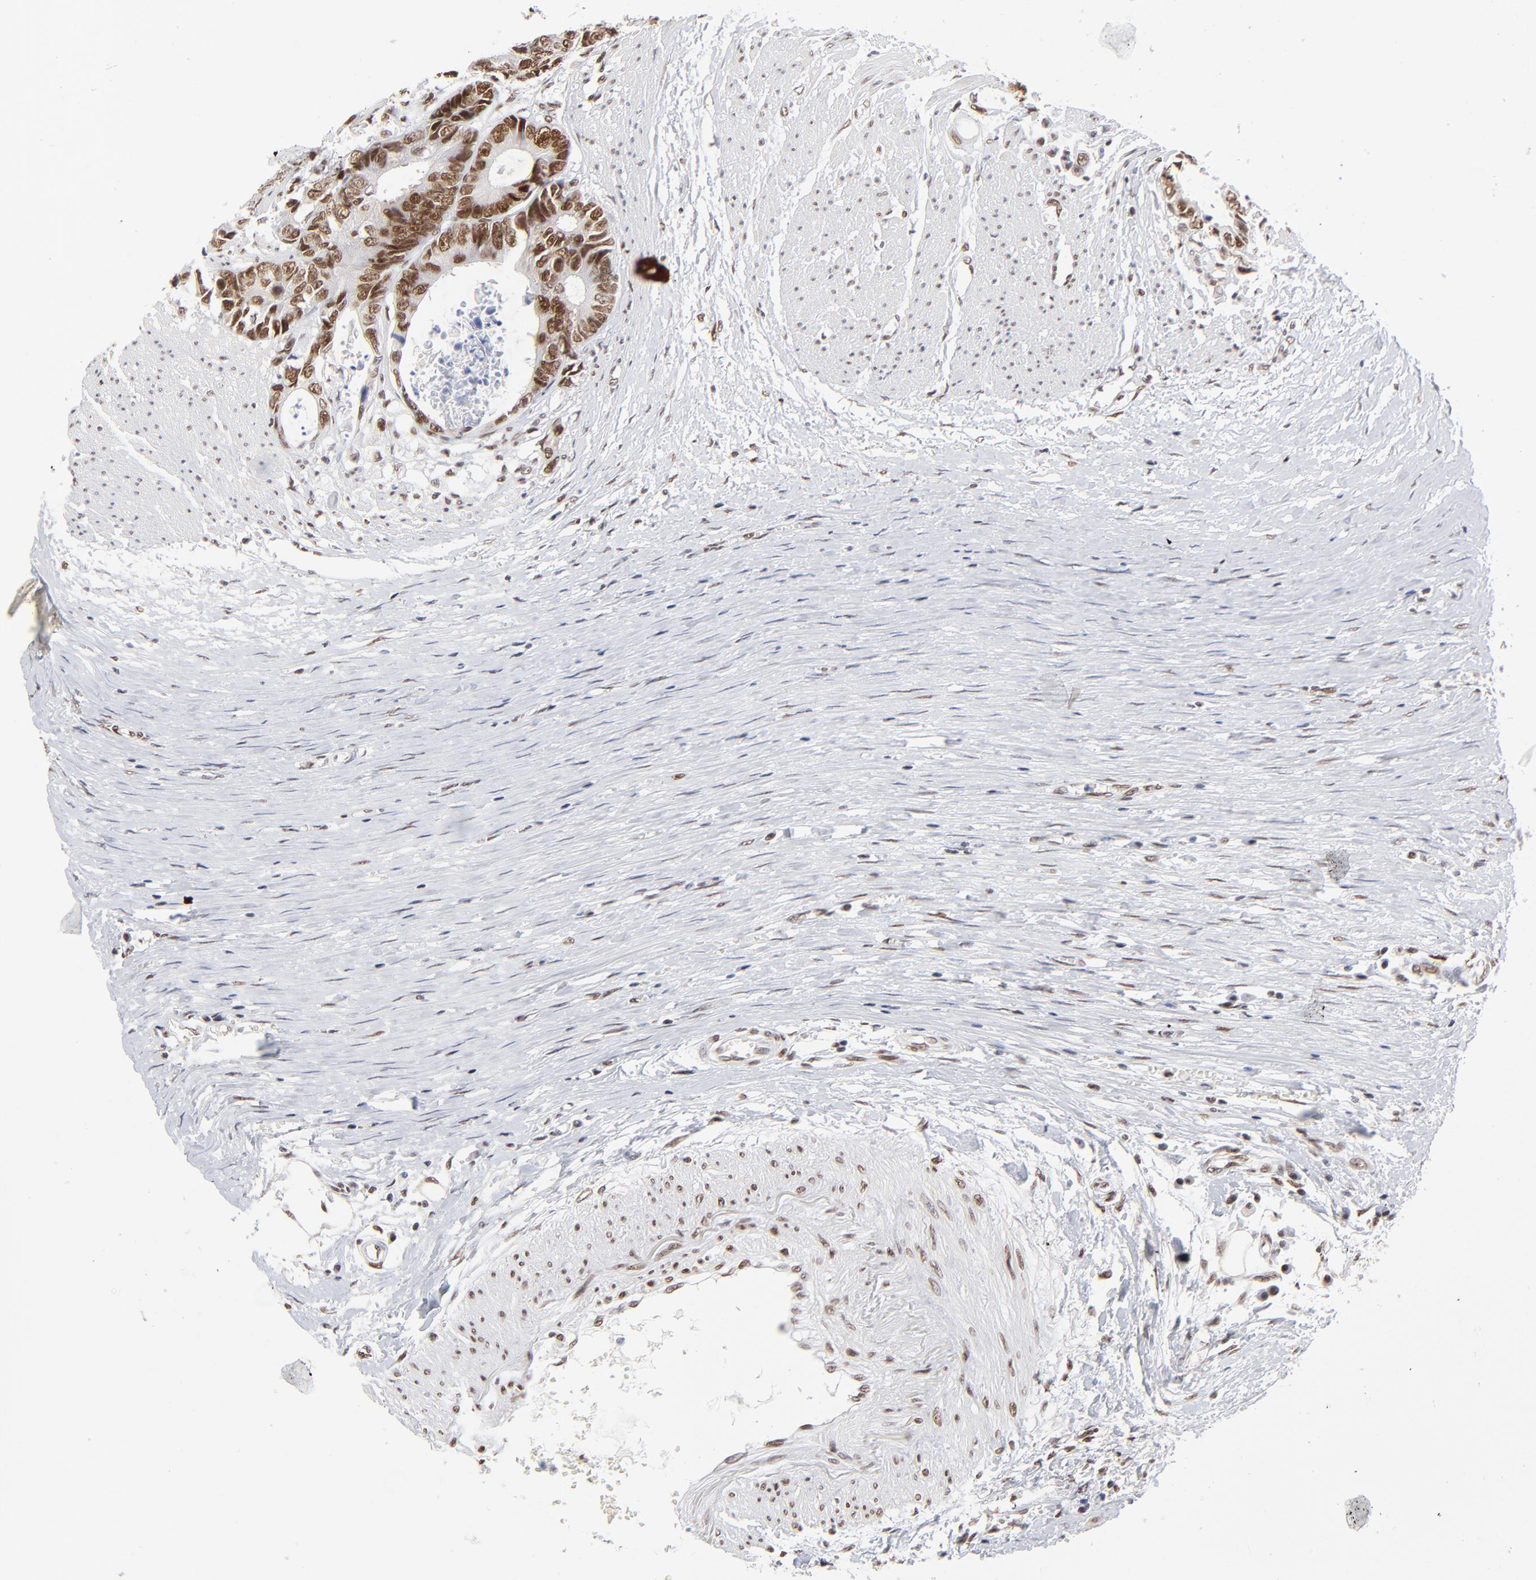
{"staining": {"intensity": "strong", "quantity": ">75%", "location": "nuclear"}, "tissue": "colorectal cancer", "cell_type": "Tumor cells", "image_type": "cancer", "snomed": [{"axis": "morphology", "description": "Adenocarcinoma, NOS"}, {"axis": "topography", "description": "Rectum"}], "caption": "An immunohistochemistry image of tumor tissue is shown. Protein staining in brown shows strong nuclear positivity in colorectal cancer (adenocarcinoma) within tumor cells.", "gene": "ZMYM3", "patient": {"sex": "female", "age": 98}}